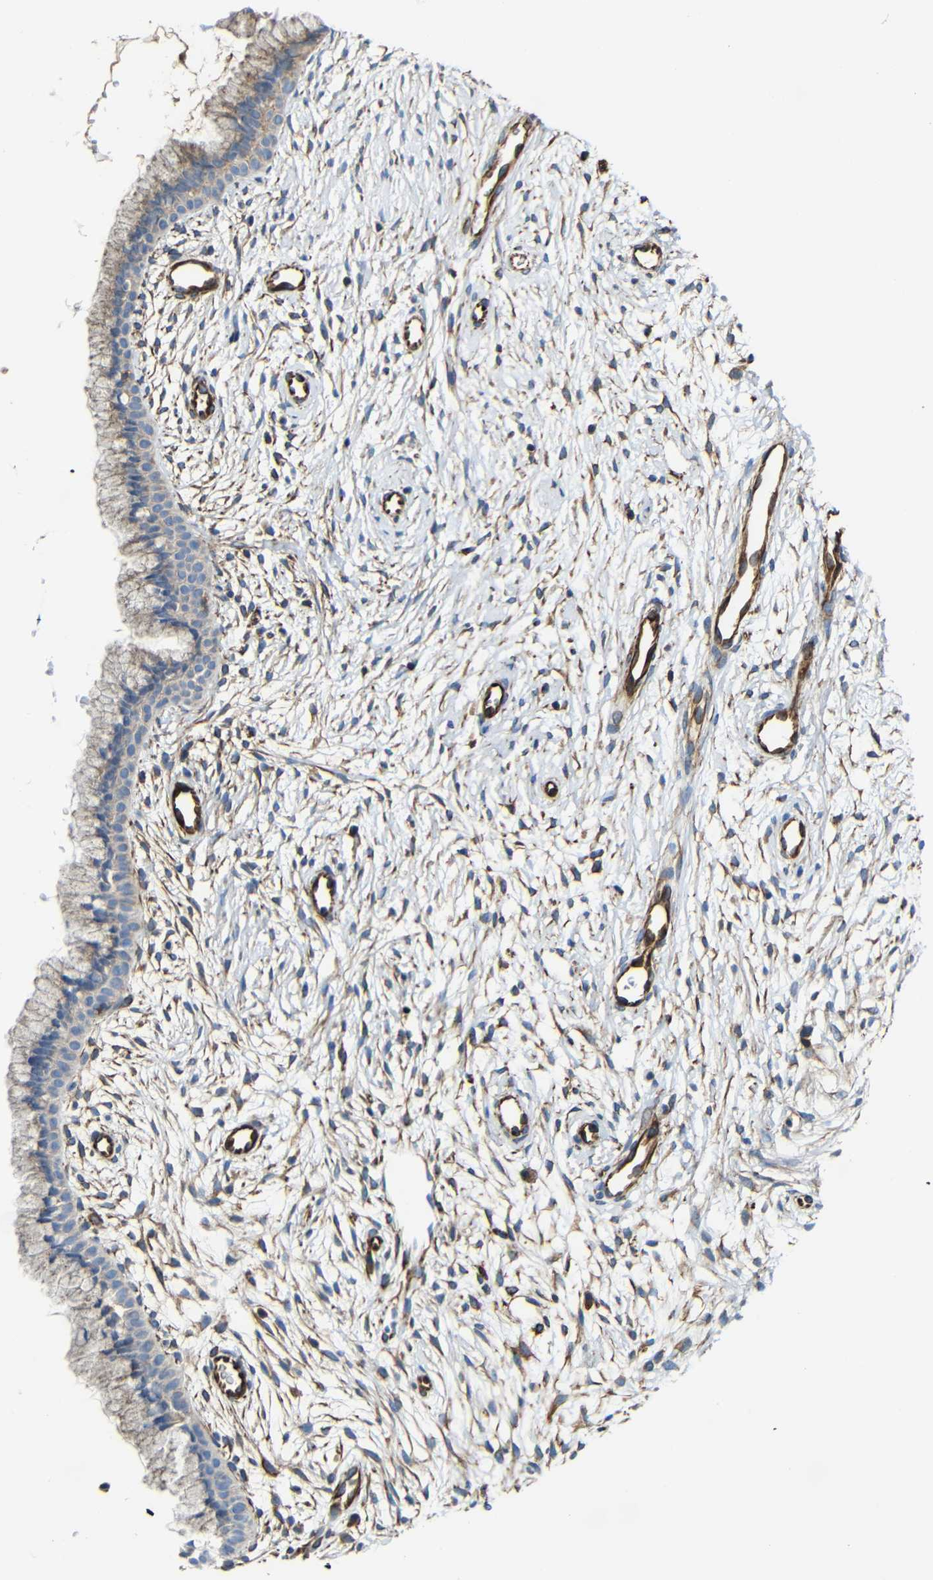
{"staining": {"intensity": "weak", "quantity": ">75%", "location": "cytoplasmic/membranous"}, "tissue": "cervix", "cell_type": "Glandular cells", "image_type": "normal", "snomed": [{"axis": "morphology", "description": "Normal tissue, NOS"}, {"axis": "topography", "description": "Cervix"}], "caption": "An immunohistochemistry image of normal tissue is shown. Protein staining in brown highlights weak cytoplasmic/membranous positivity in cervix within glandular cells. The protein of interest is stained brown, and the nuclei are stained in blue (DAB (3,3'-diaminobenzidine) IHC with brightfield microscopy, high magnification).", "gene": "IGSF10", "patient": {"sex": "female", "age": 39}}